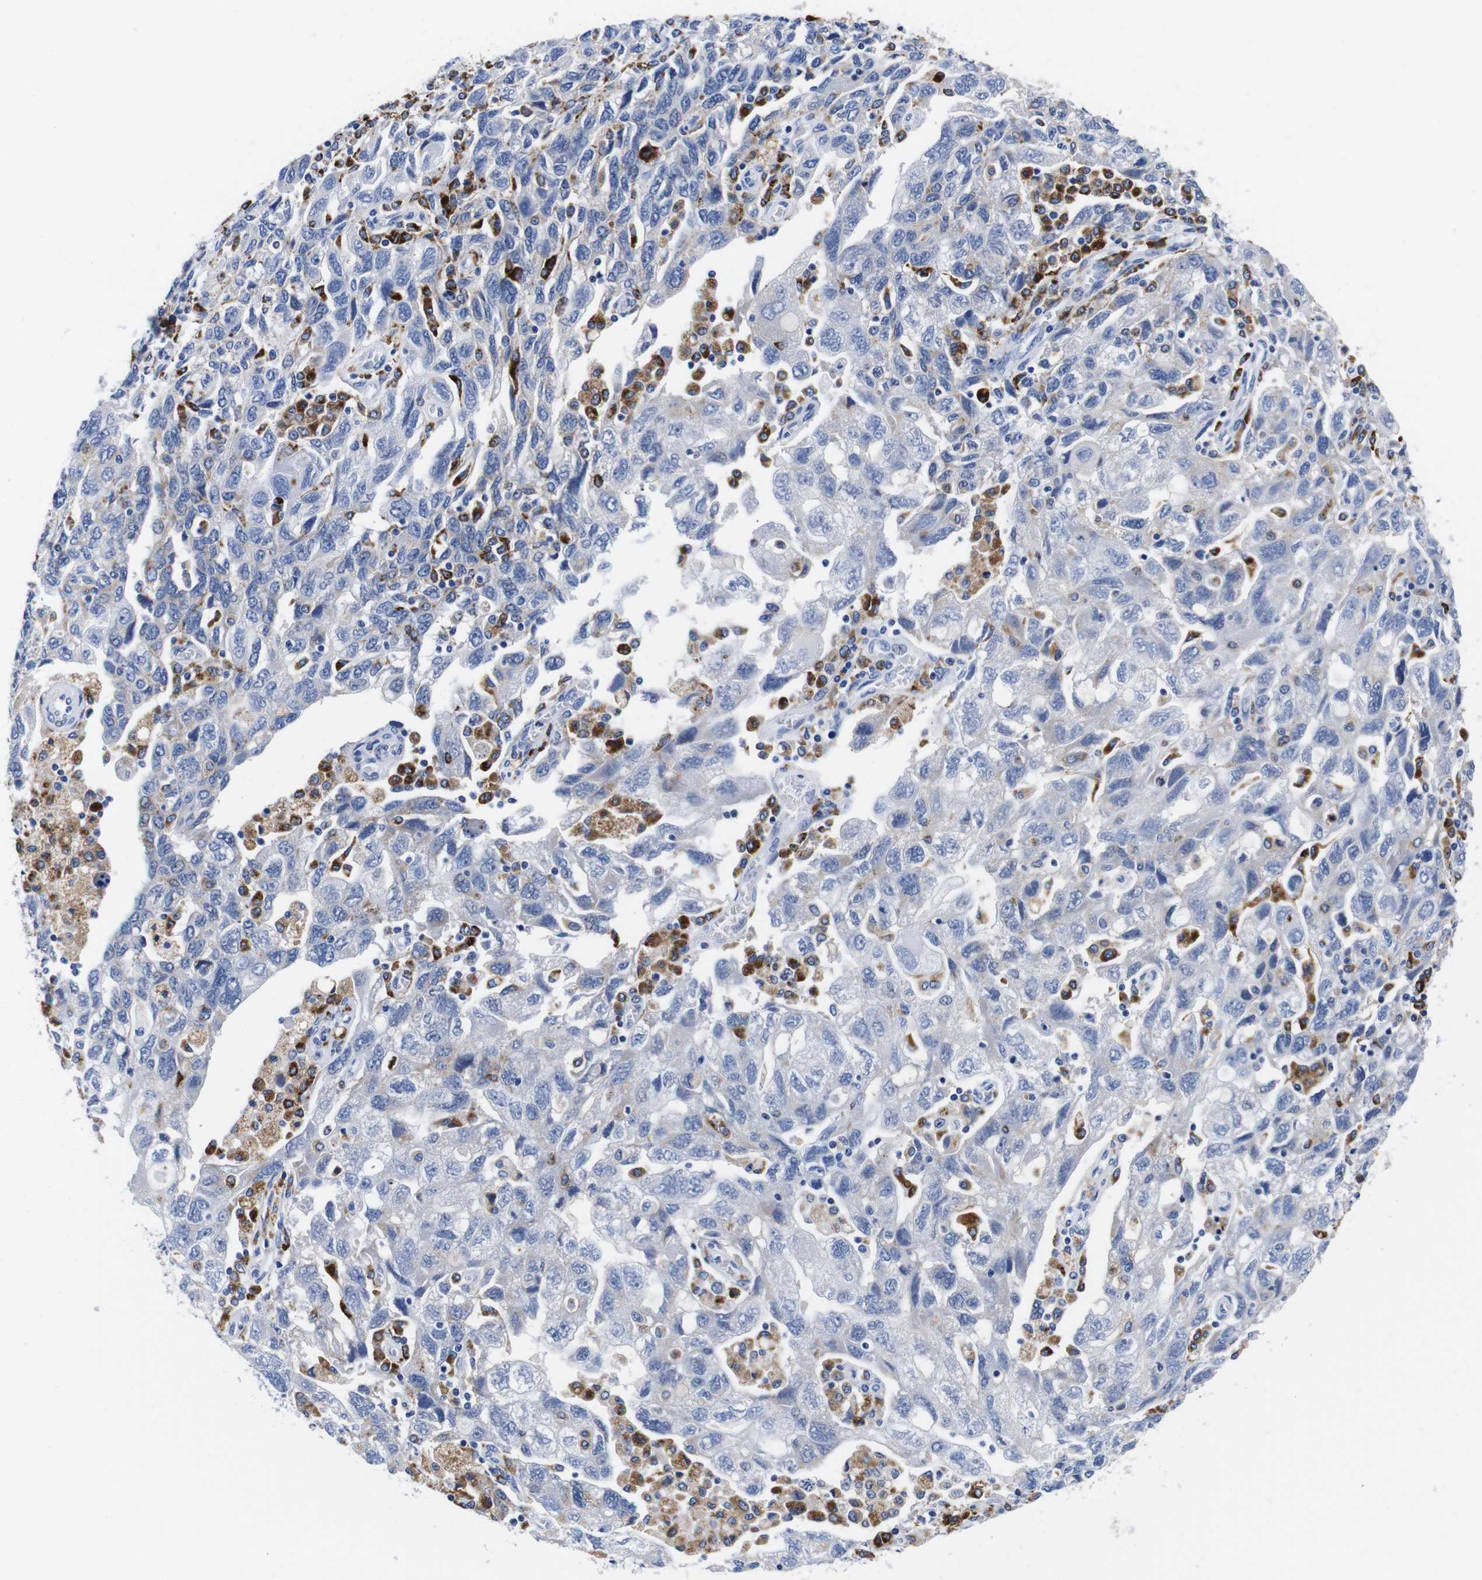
{"staining": {"intensity": "negative", "quantity": "none", "location": "none"}, "tissue": "ovarian cancer", "cell_type": "Tumor cells", "image_type": "cancer", "snomed": [{"axis": "morphology", "description": "Carcinoma, NOS"}, {"axis": "morphology", "description": "Cystadenocarcinoma, serous, NOS"}, {"axis": "topography", "description": "Ovary"}], "caption": "The immunohistochemistry photomicrograph has no significant expression in tumor cells of ovarian cancer (serous cystadenocarcinoma) tissue. (IHC, brightfield microscopy, high magnification).", "gene": "HLA-DMB", "patient": {"sex": "female", "age": 69}}